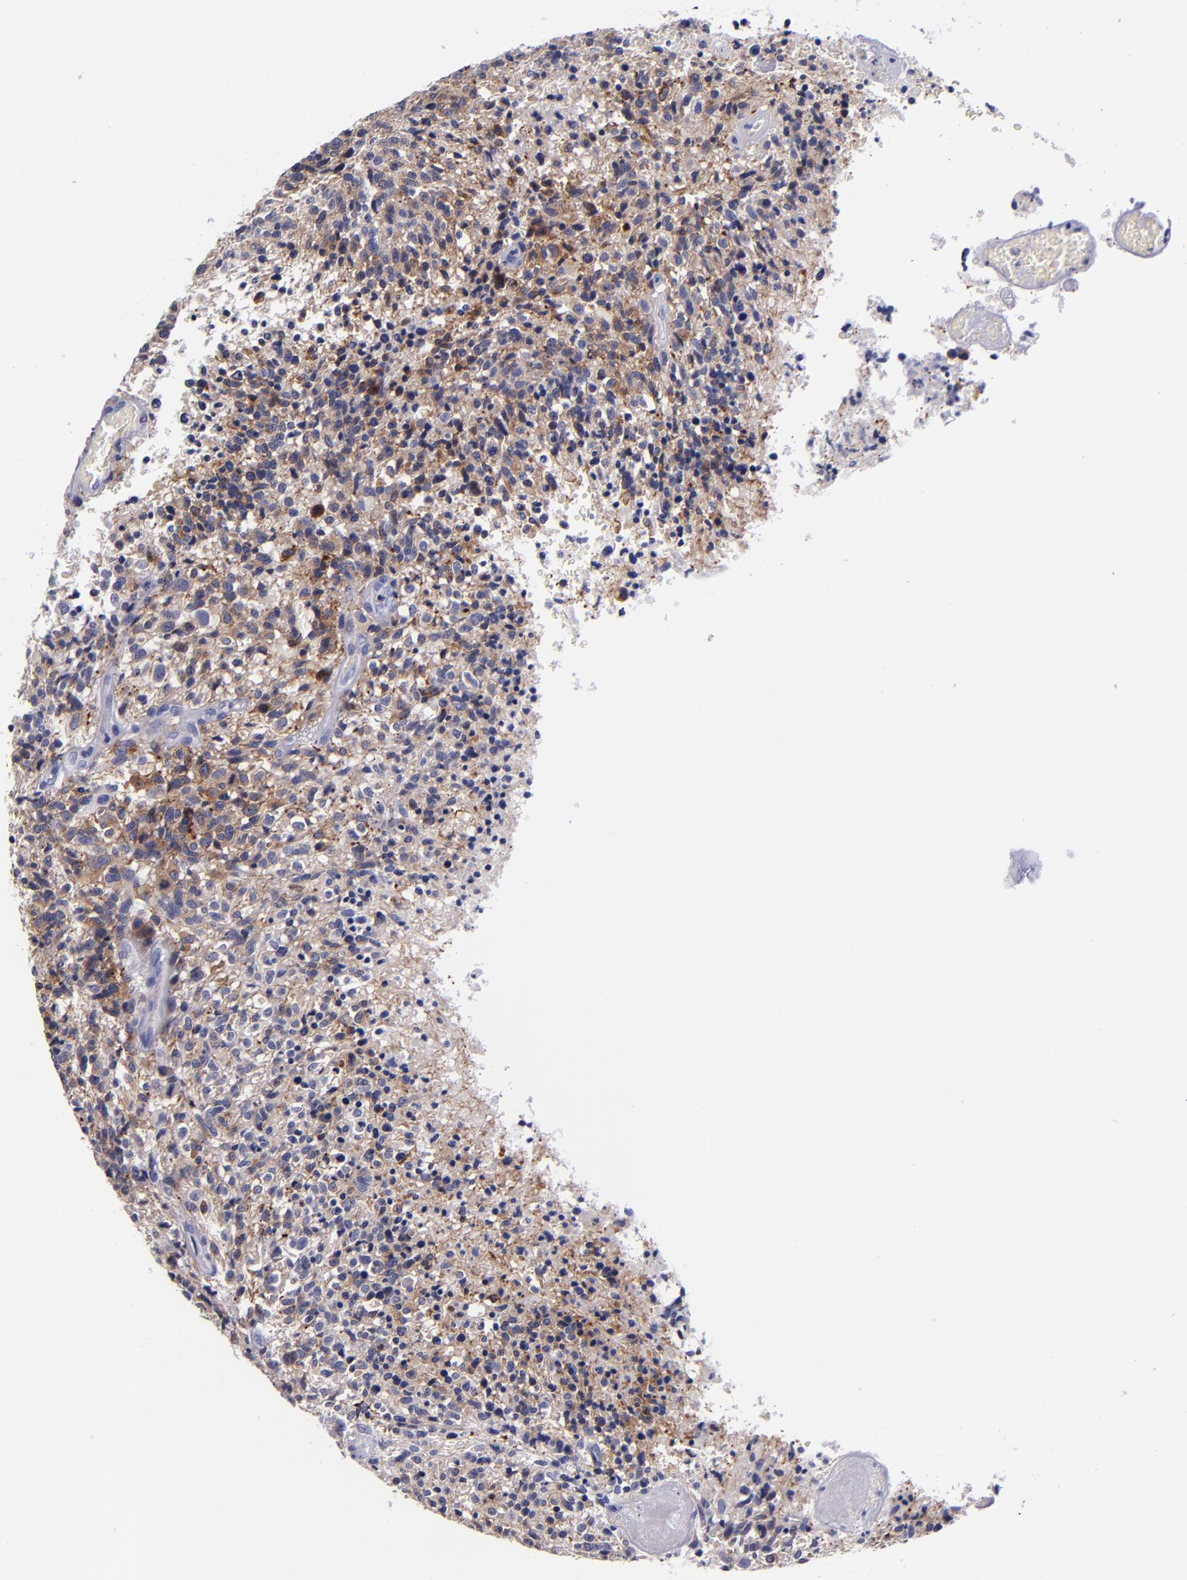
{"staining": {"intensity": "moderate", "quantity": ">75%", "location": "cytoplasmic/membranous"}, "tissue": "glioma", "cell_type": "Tumor cells", "image_type": "cancer", "snomed": [{"axis": "morphology", "description": "Glioma, malignant, High grade"}, {"axis": "topography", "description": "Brain"}], "caption": "Protein expression analysis of high-grade glioma (malignant) demonstrates moderate cytoplasmic/membranous positivity in approximately >75% of tumor cells. (IHC, brightfield microscopy, high magnification).", "gene": "SV2A", "patient": {"sex": "male", "age": 36}}